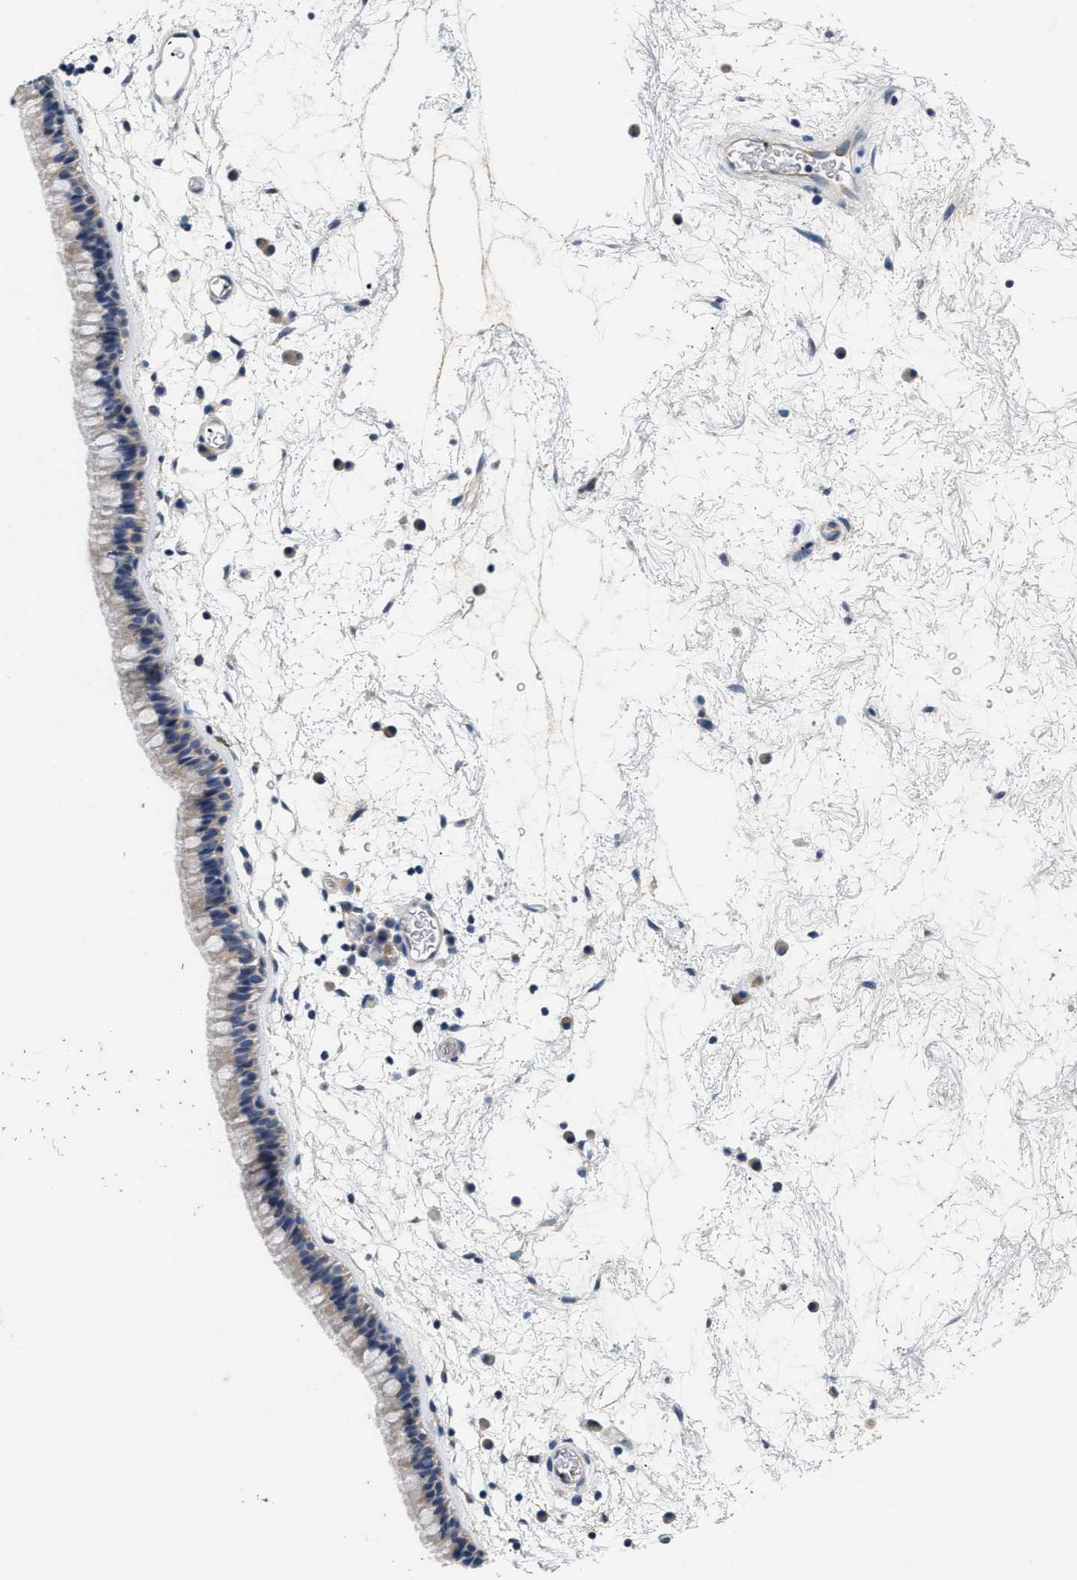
{"staining": {"intensity": "weak", "quantity": "25%-75%", "location": "cytoplasmic/membranous"}, "tissue": "nasopharynx", "cell_type": "Respiratory epithelial cells", "image_type": "normal", "snomed": [{"axis": "morphology", "description": "Normal tissue, NOS"}, {"axis": "morphology", "description": "Inflammation, NOS"}, {"axis": "topography", "description": "Nasopharynx"}], "caption": "Human nasopharynx stained for a protein (brown) demonstrates weak cytoplasmic/membranous positive expression in about 25%-75% of respiratory epithelial cells.", "gene": "CCDC171", "patient": {"sex": "male", "age": 48}}